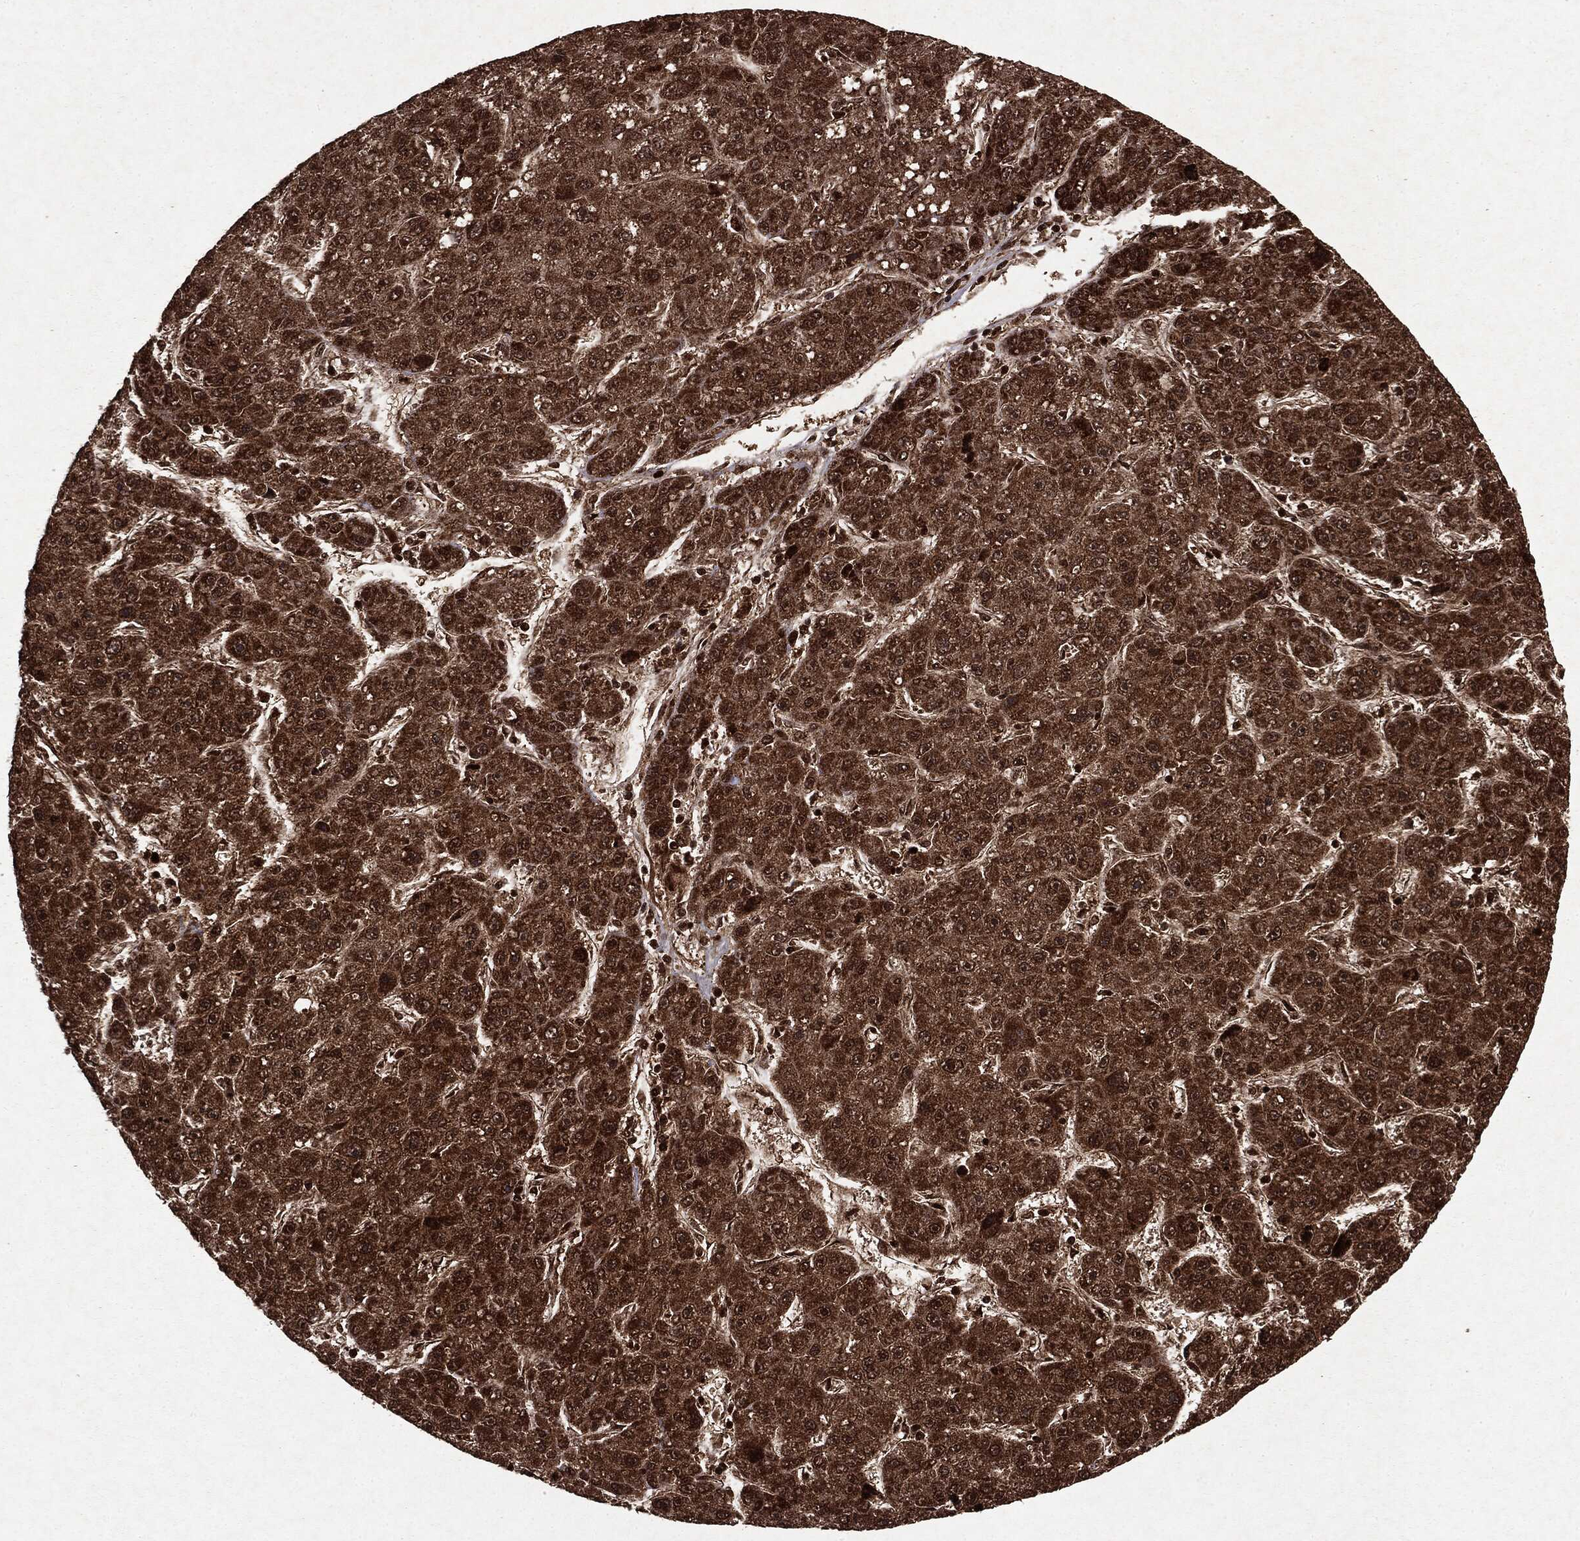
{"staining": {"intensity": "strong", "quantity": ">75%", "location": "cytoplasmic/membranous,nuclear"}, "tissue": "liver cancer", "cell_type": "Tumor cells", "image_type": "cancer", "snomed": [{"axis": "morphology", "description": "Carcinoma, Hepatocellular, NOS"}, {"axis": "topography", "description": "Liver"}], "caption": "The histopathology image shows staining of liver cancer, revealing strong cytoplasmic/membranous and nuclear protein positivity (brown color) within tumor cells. (Brightfield microscopy of DAB IHC at high magnification).", "gene": "PEBP1", "patient": {"sex": "male", "age": 67}}